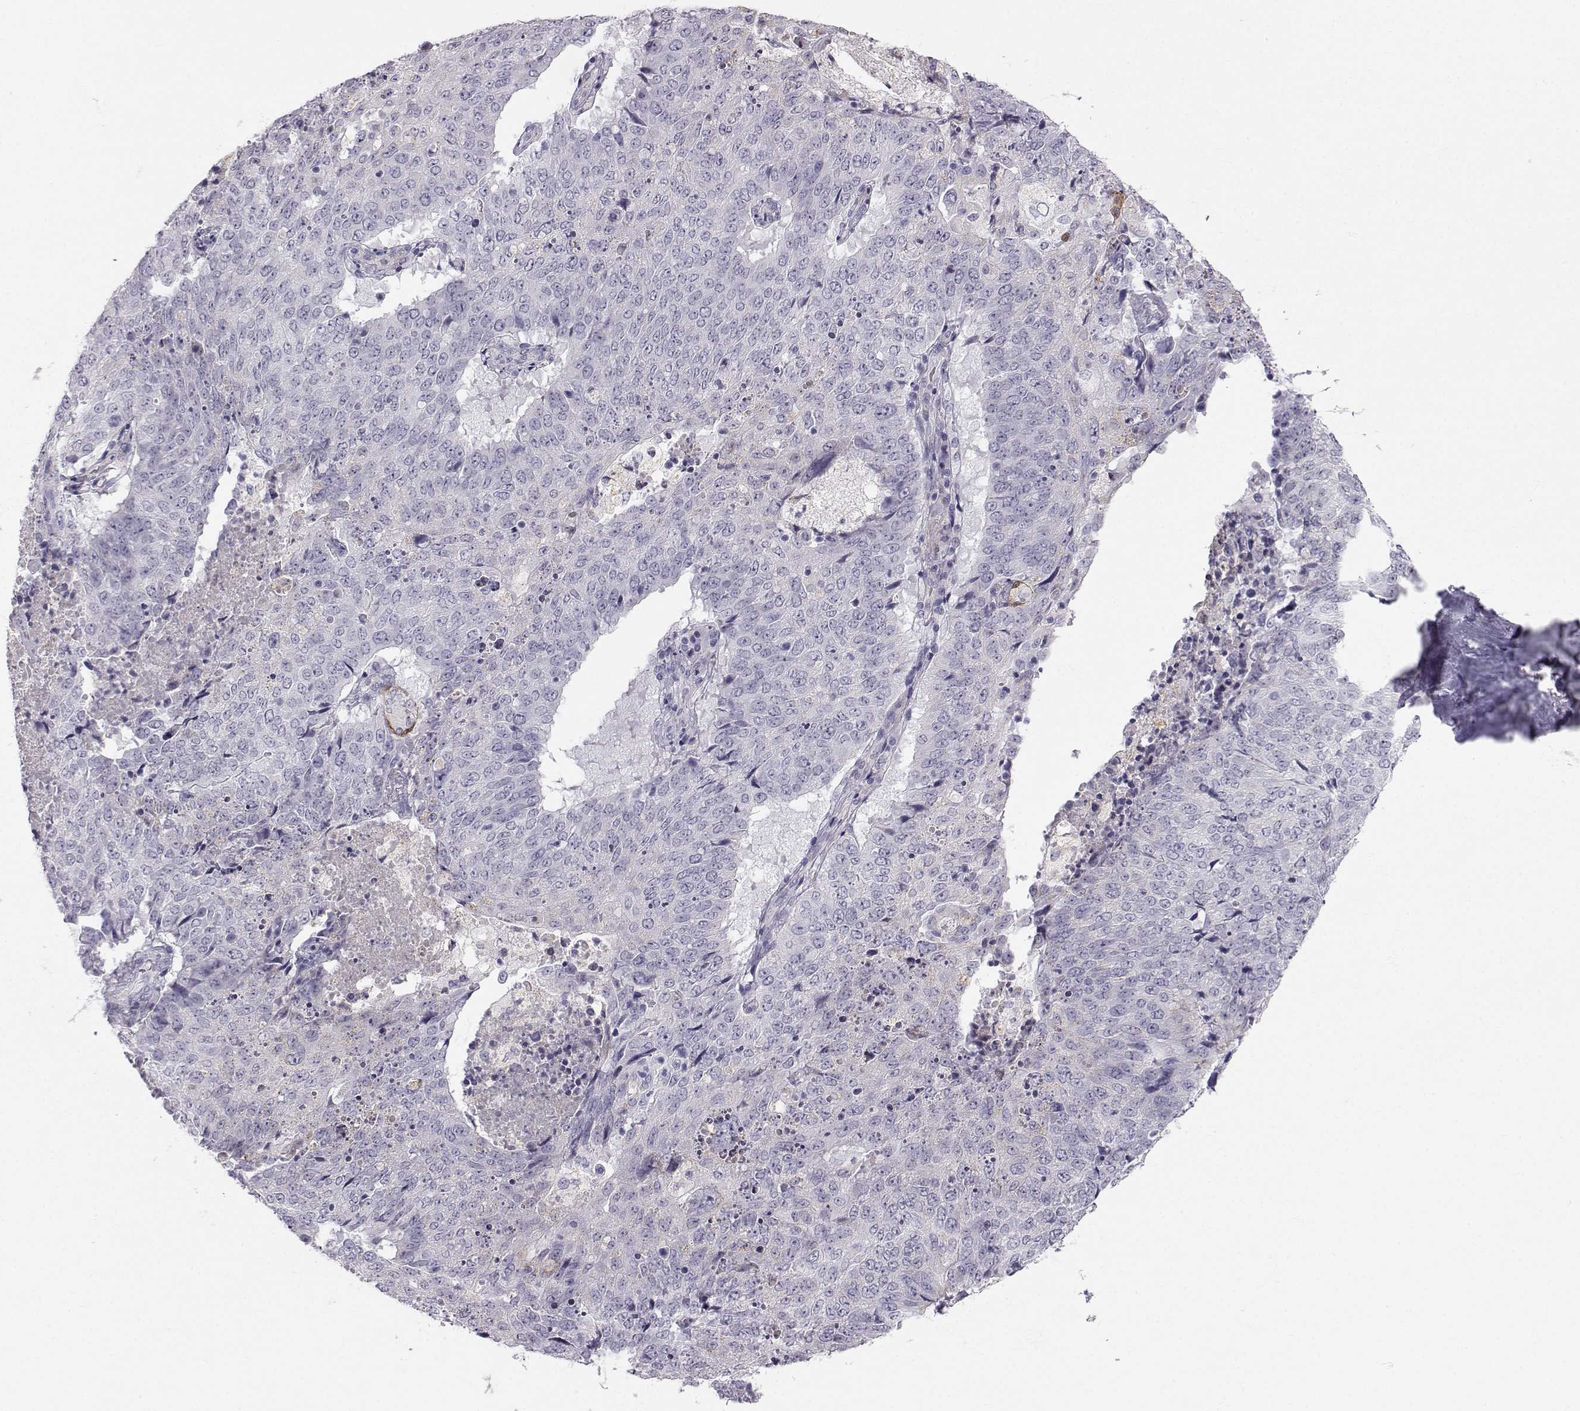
{"staining": {"intensity": "negative", "quantity": "none", "location": "none"}, "tissue": "lung cancer", "cell_type": "Tumor cells", "image_type": "cancer", "snomed": [{"axis": "morphology", "description": "Normal tissue, NOS"}, {"axis": "morphology", "description": "Squamous cell carcinoma, NOS"}, {"axis": "topography", "description": "Bronchus"}, {"axis": "topography", "description": "Lung"}], "caption": "Lung cancer was stained to show a protein in brown. There is no significant positivity in tumor cells.", "gene": "PGM5", "patient": {"sex": "male", "age": 64}}